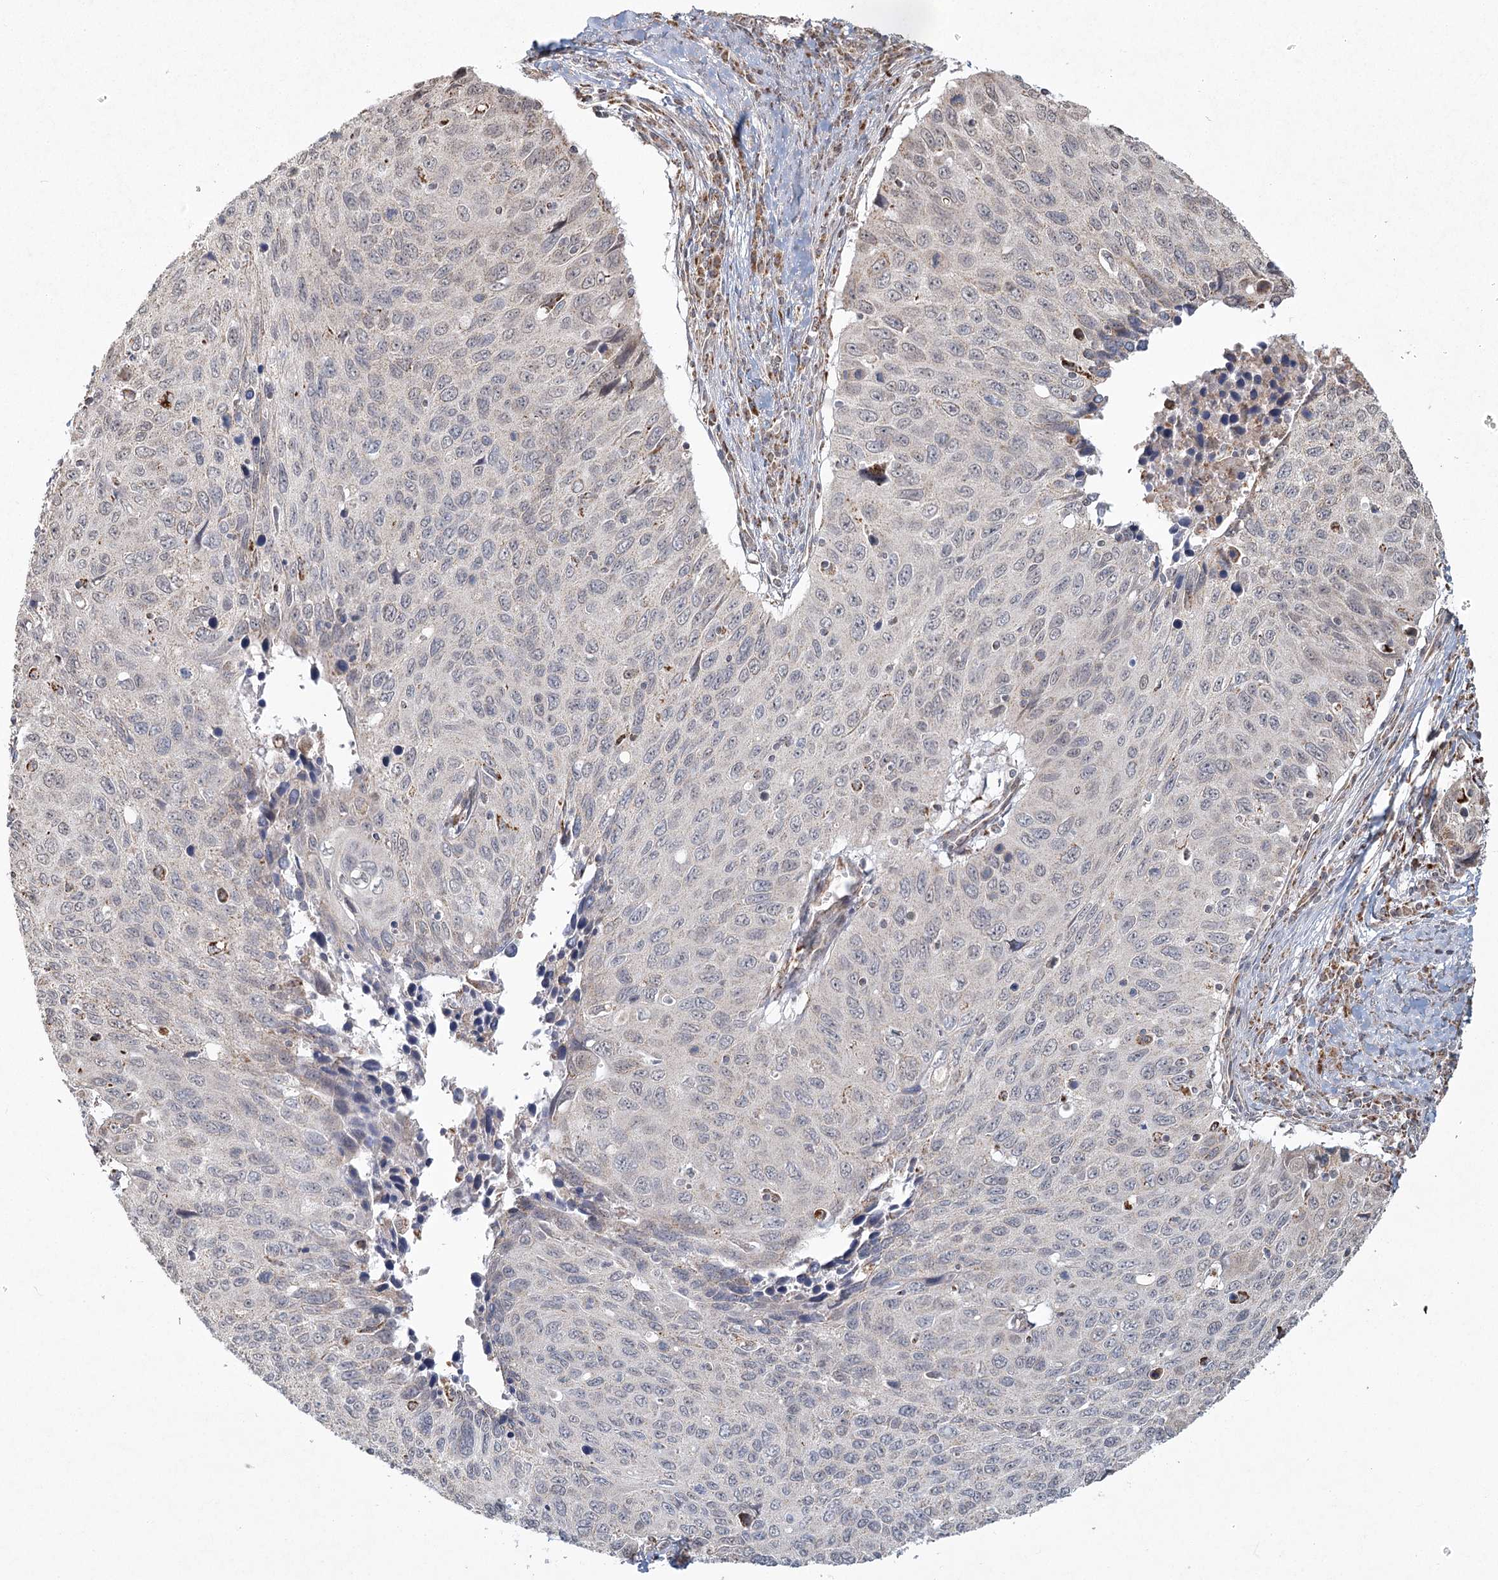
{"staining": {"intensity": "negative", "quantity": "none", "location": "none"}, "tissue": "cervical cancer", "cell_type": "Tumor cells", "image_type": "cancer", "snomed": [{"axis": "morphology", "description": "Squamous cell carcinoma, NOS"}, {"axis": "topography", "description": "Cervix"}], "caption": "An IHC image of cervical cancer (squamous cell carcinoma) is shown. There is no staining in tumor cells of cervical cancer (squamous cell carcinoma).", "gene": "LACTB", "patient": {"sex": "female", "age": 53}}